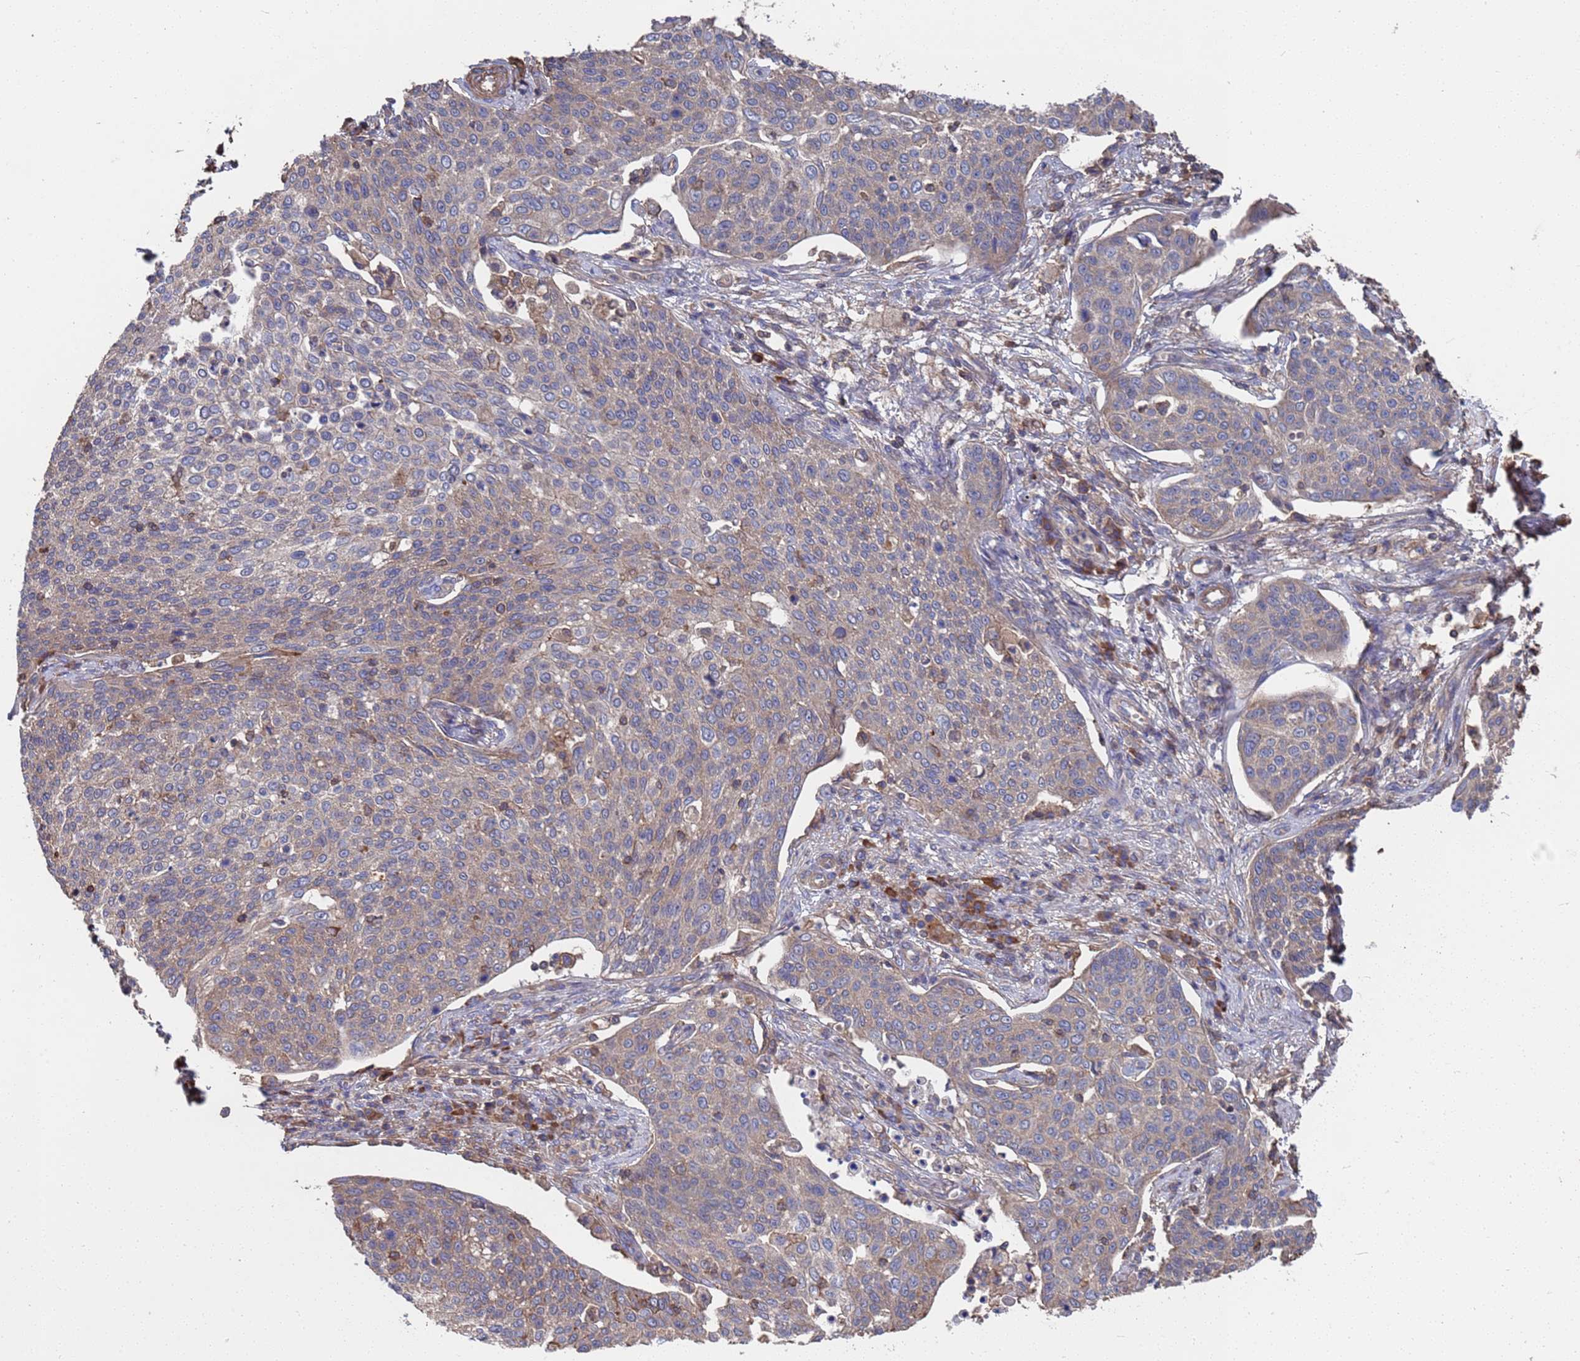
{"staining": {"intensity": "weak", "quantity": "<25%", "location": "cytoplasmic/membranous"}, "tissue": "cervical cancer", "cell_type": "Tumor cells", "image_type": "cancer", "snomed": [{"axis": "morphology", "description": "Squamous cell carcinoma, NOS"}, {"axis": "topography", "description": "Cervix"}], "caption": "IHC image of human squamous cell carcinoma (cervical) stained for a protein (brown), which exhibits no positivity in tumor cells.", "gene": "PYCR1", "patient": {"sex": "female", "age": 34}}